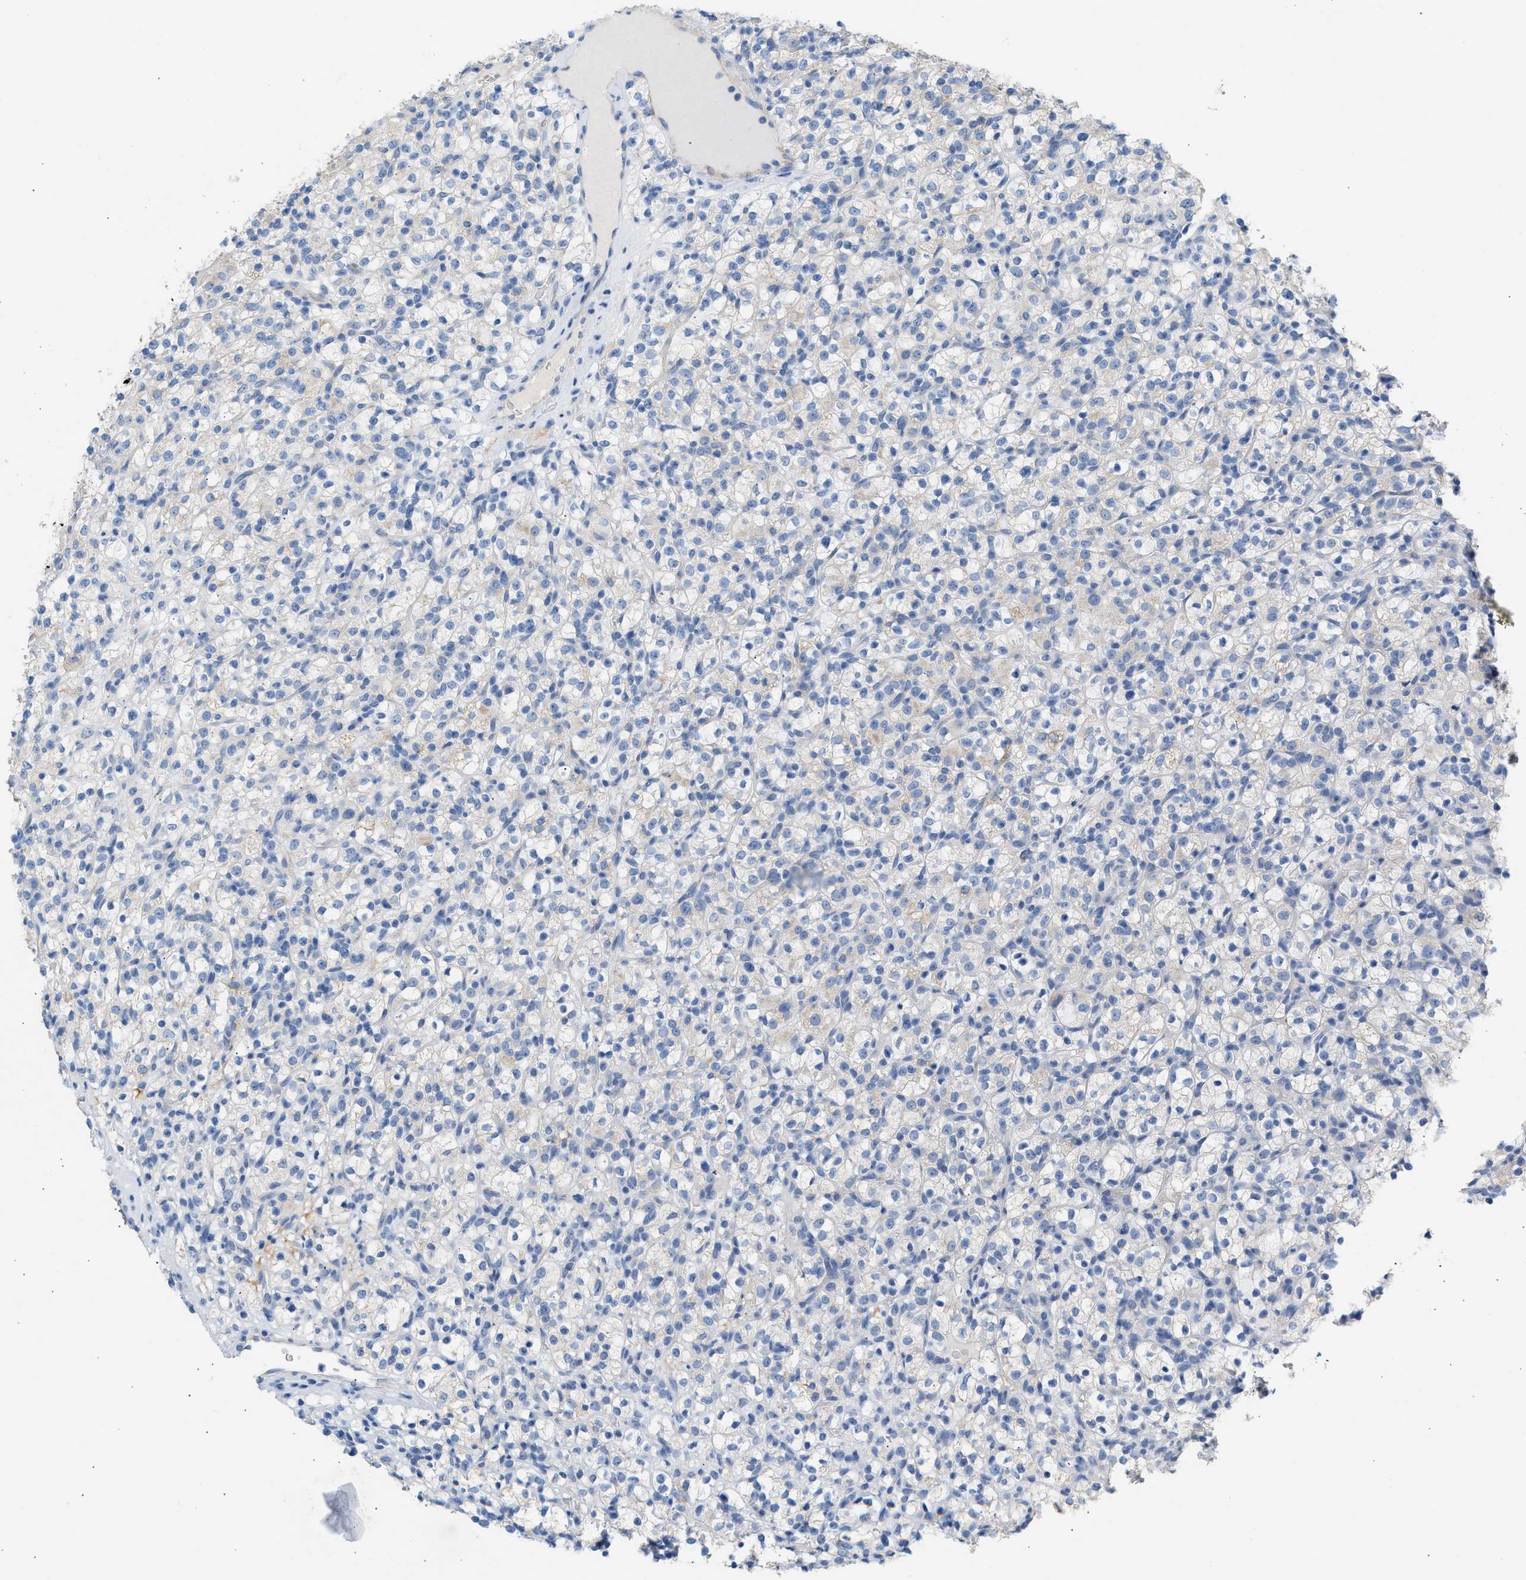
{"staining": {"intensity": "weak", "quantity": "<25%", "location": "cytoplasmic/membranous"}, "tissue": "renal cancer", "cell_type": "Tumor cells", "image_type": "cancer", "snomed": [{"axis": "morphology", "description": "Normal tissue, NOS"}, {"axis": "morphology", "description": "Adenocarcinoma, NOS"}, {"axis": "topography", "description": "Kidney"}], "caption": "The image exhibits no significant positivity in tumor cells of renal cancer.", "gene": "NDUFS8", "patient": {"sex": "female", "age": 72}}